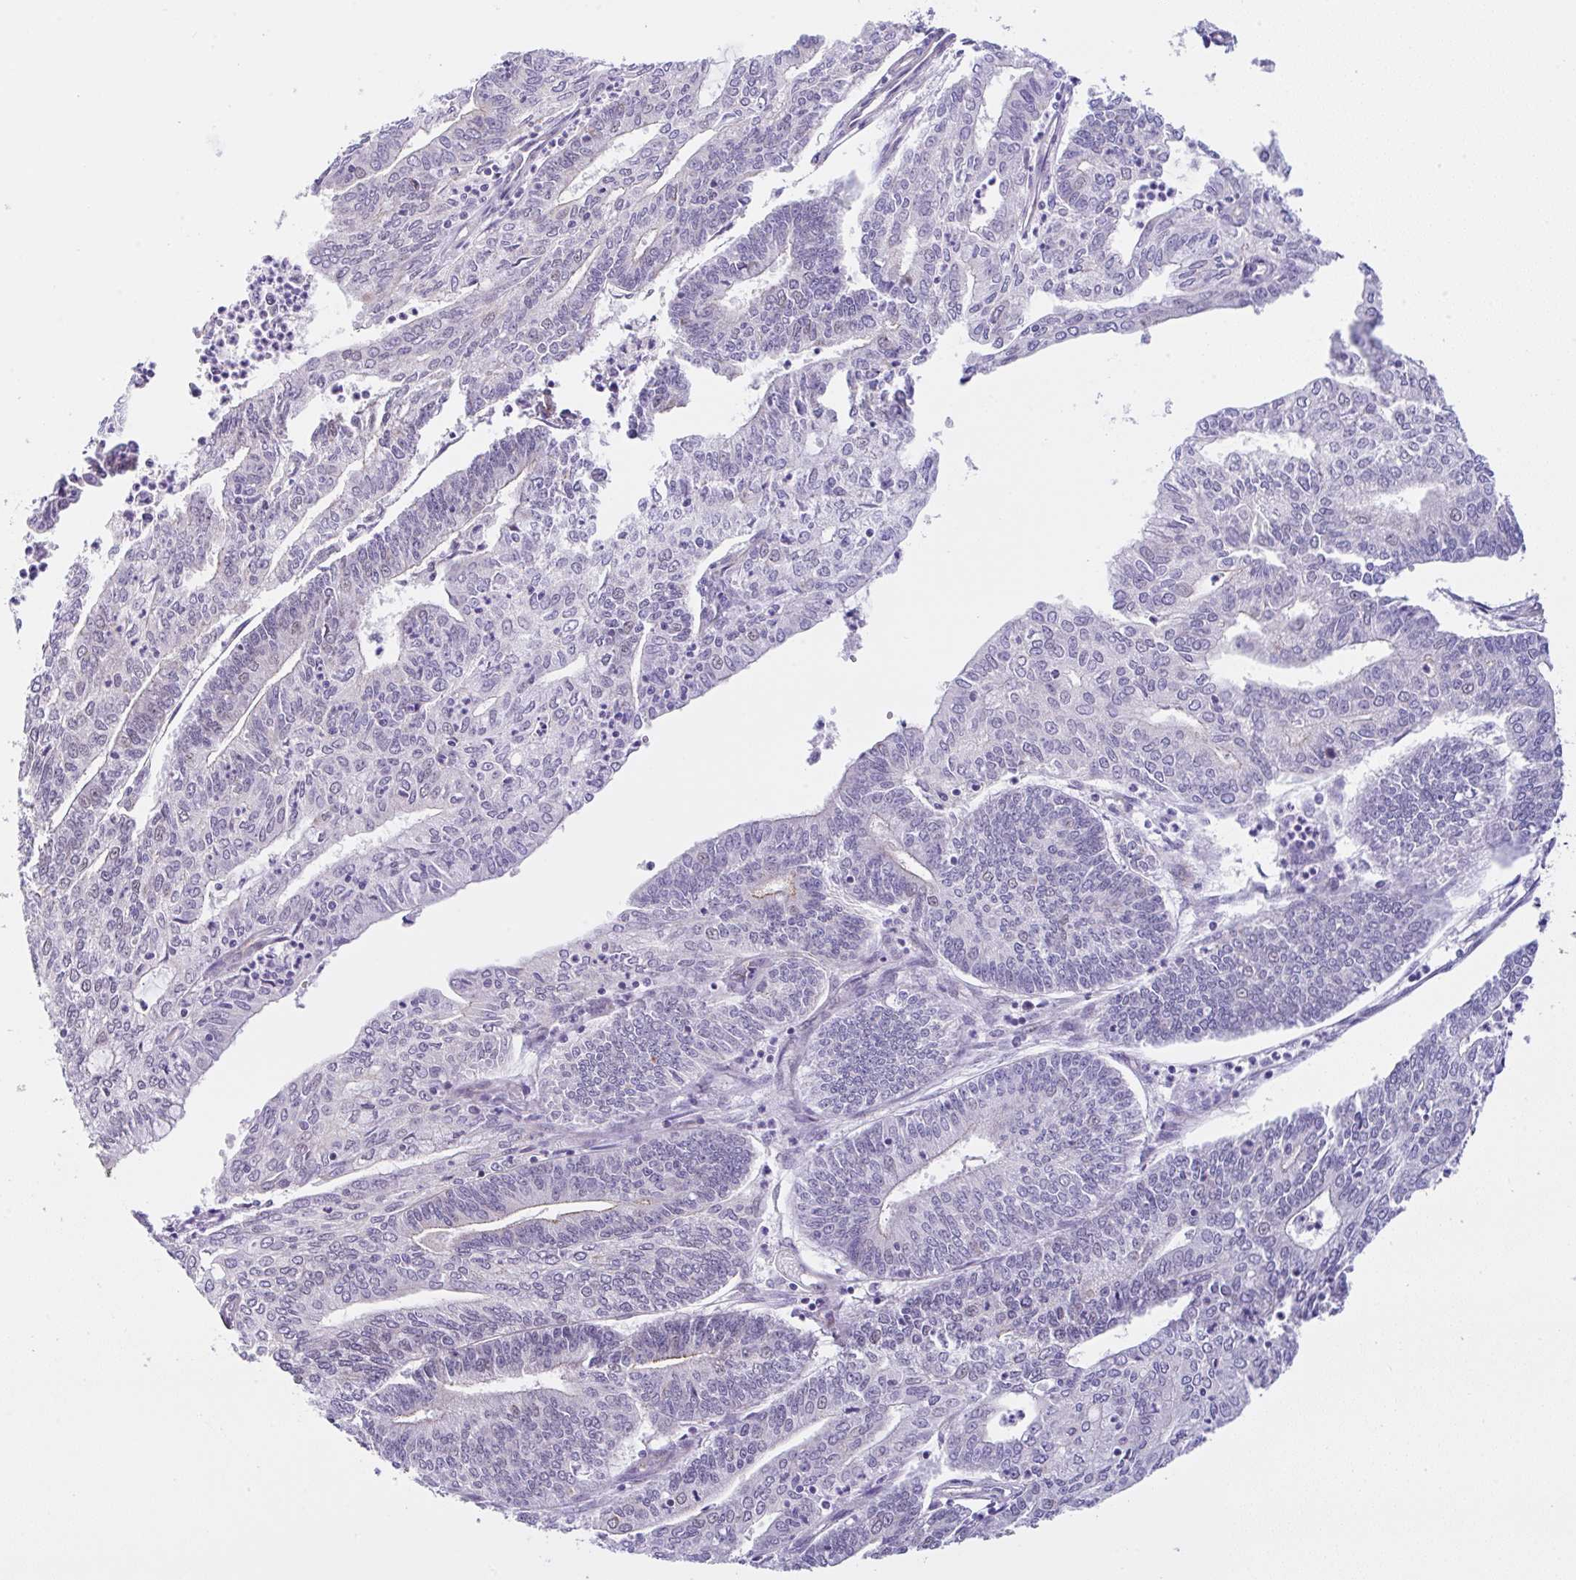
{"staining": {"intensity": "negative", "quantity": "none", "location": "none"}, "tissue": "endometrial cancer", "cell_type": "Tumor cells", "image_type": "cancer", "snomed": [{"axis": "morphology", "description": "Adenocarcinoma, NOS"}, {"axis": "topography", "description": "Endometrium"}], "caption": "IHC micrograph of neoplastic tissue: human endometrial cancer (adenocarcinoma) stained with DAB exhibits no significant protein expression in tumor cells.", "gene": "CGNL1", "patient": {"sex": "female", "age": 61}}